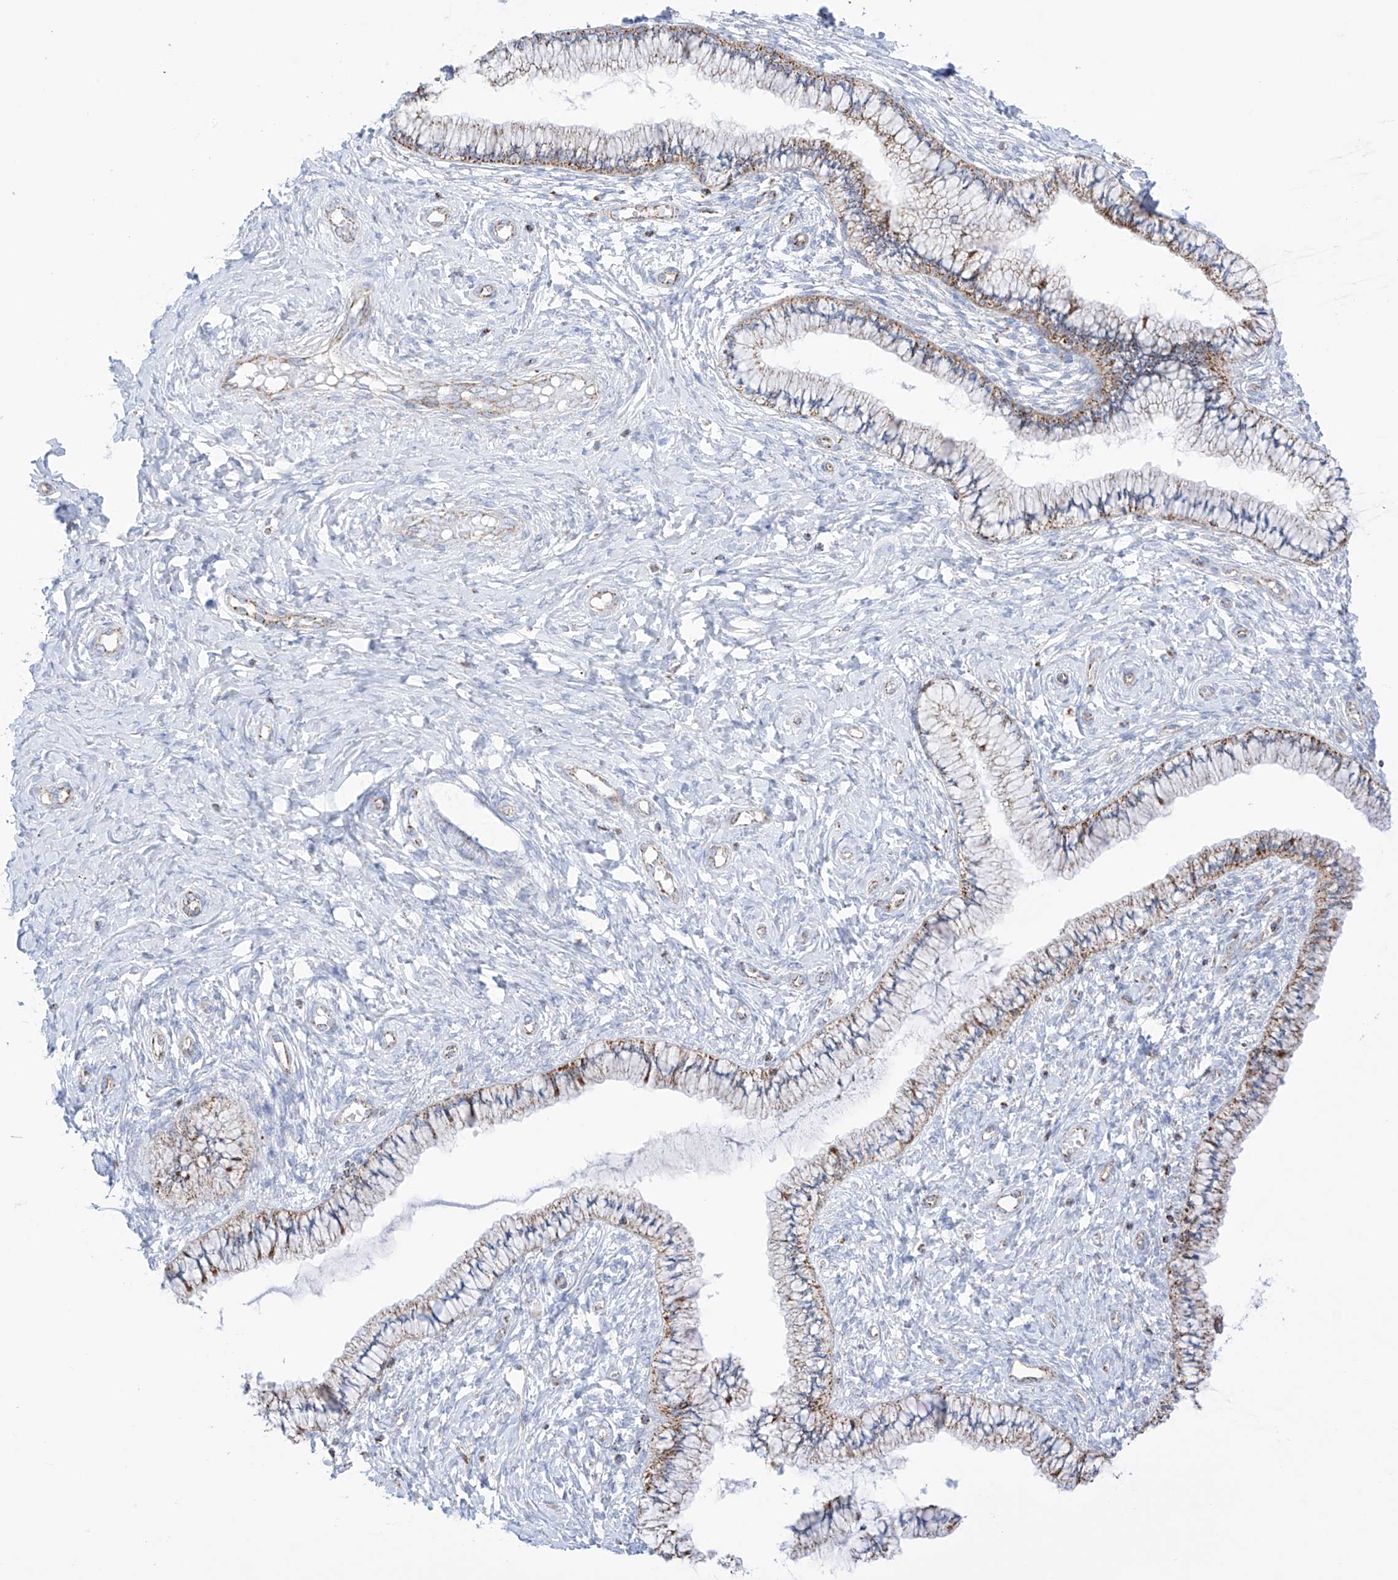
{"staining": {"intensity": "moderate", "quantity": ">75%", "location": "cytoplasmic/membranous"}, "tissue": "cervix", "cell_type": "Glandular cells", "image_type": "normal", "snomed": [{"axis": "morphology", "description": "Normal tissue, NOS"}, {"axis": "topography", "description": "Cervix"}], "caption": "Protein positivity by immunohistochemistry reveals moderate cytoplasmic/membranous staining in approximately >75% of glandular cells in unremarkable cervix.", "gene": "XKR3", "patient": {"sex": "female", "age": 36}}